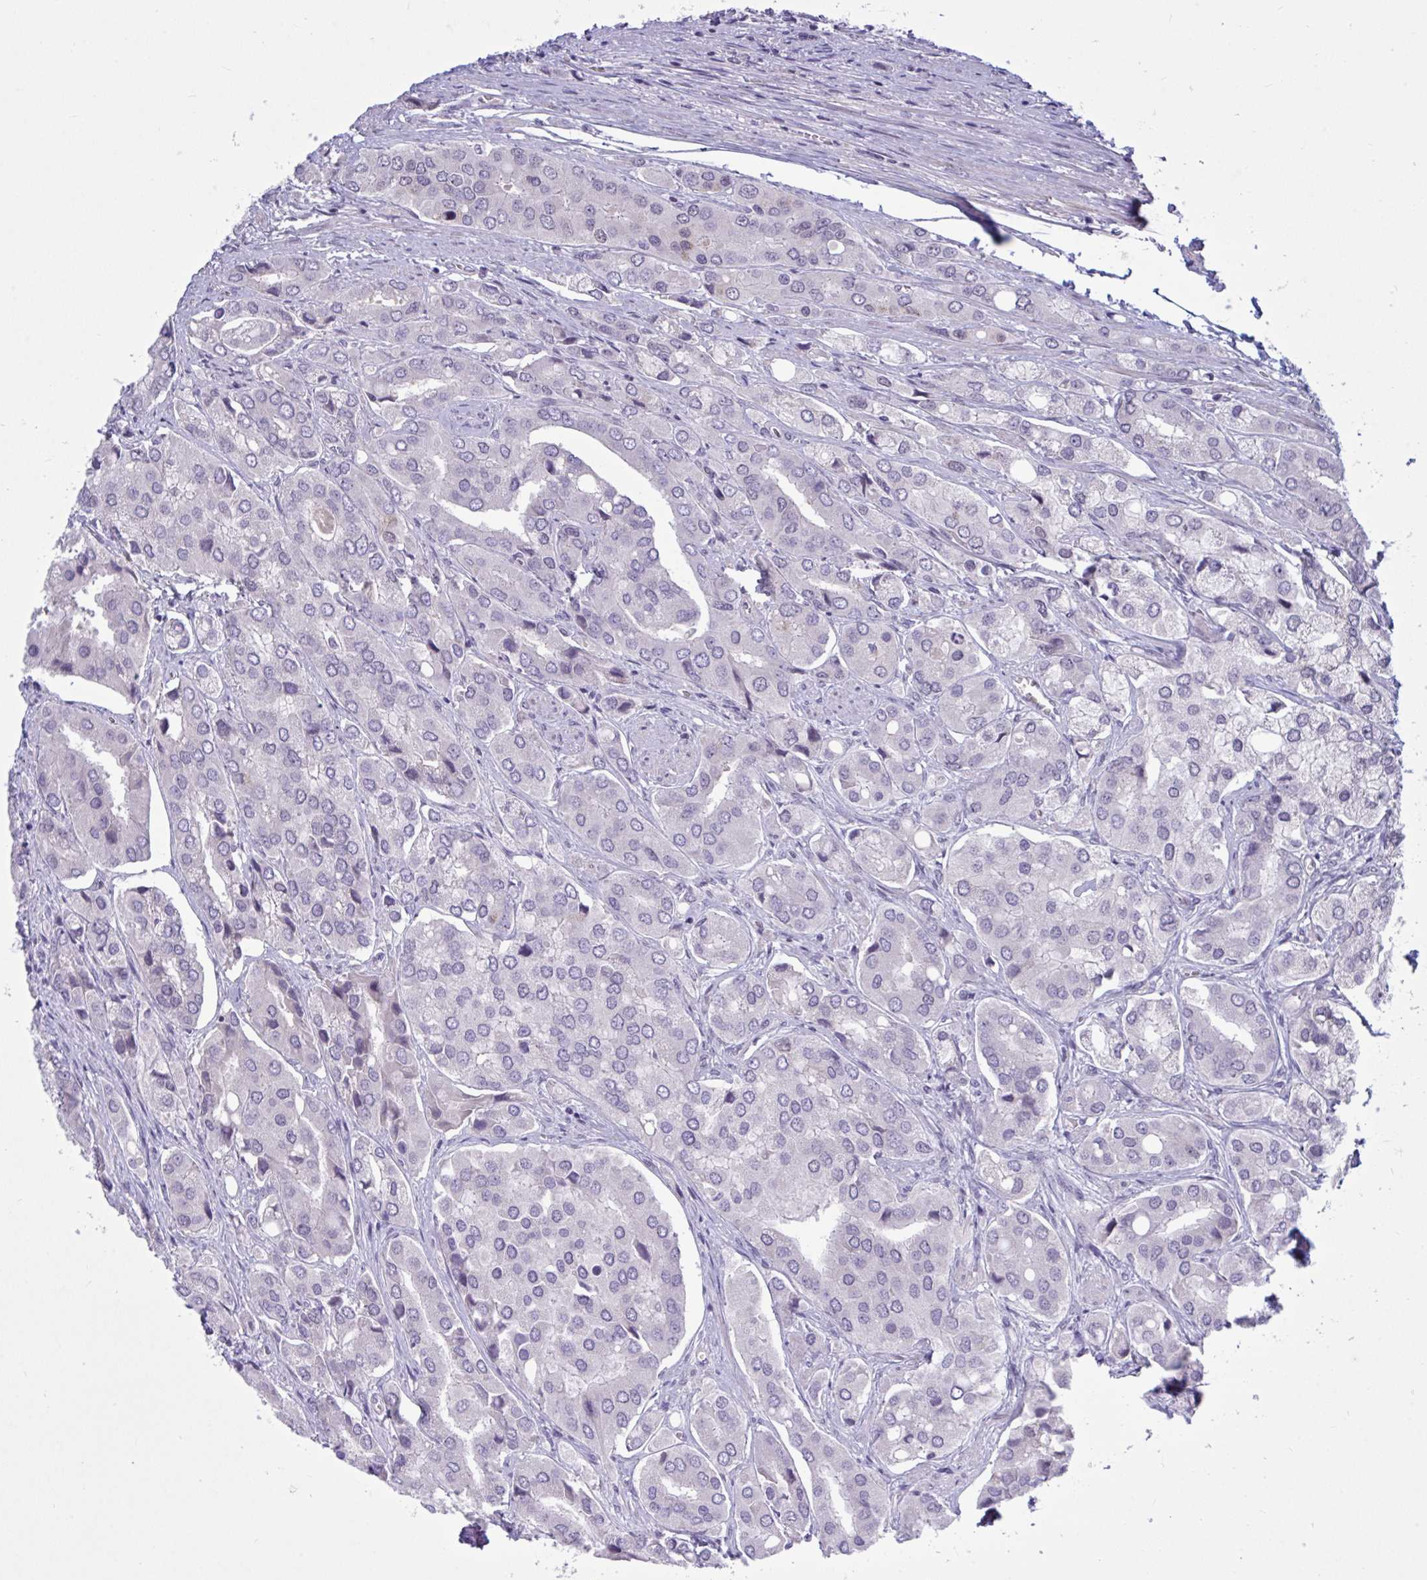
{"staining": {"intensity": "negative", "quantity": "none", "location": "none"}, "tissue": "prostate cancer", "cell_type": "Tumor cells", "image_type": "cancer", "snomed": [{"axis": "morphology", "description": "Adenocarcinoma, Low grade"}, {"axis": "topography", "description": "Prostate"}], "caption": "Tumor cells are negative for brown protein staining in prostate cancer.", "gene": "CNGB3", "patient": {"sex": "male", "age": 69}}